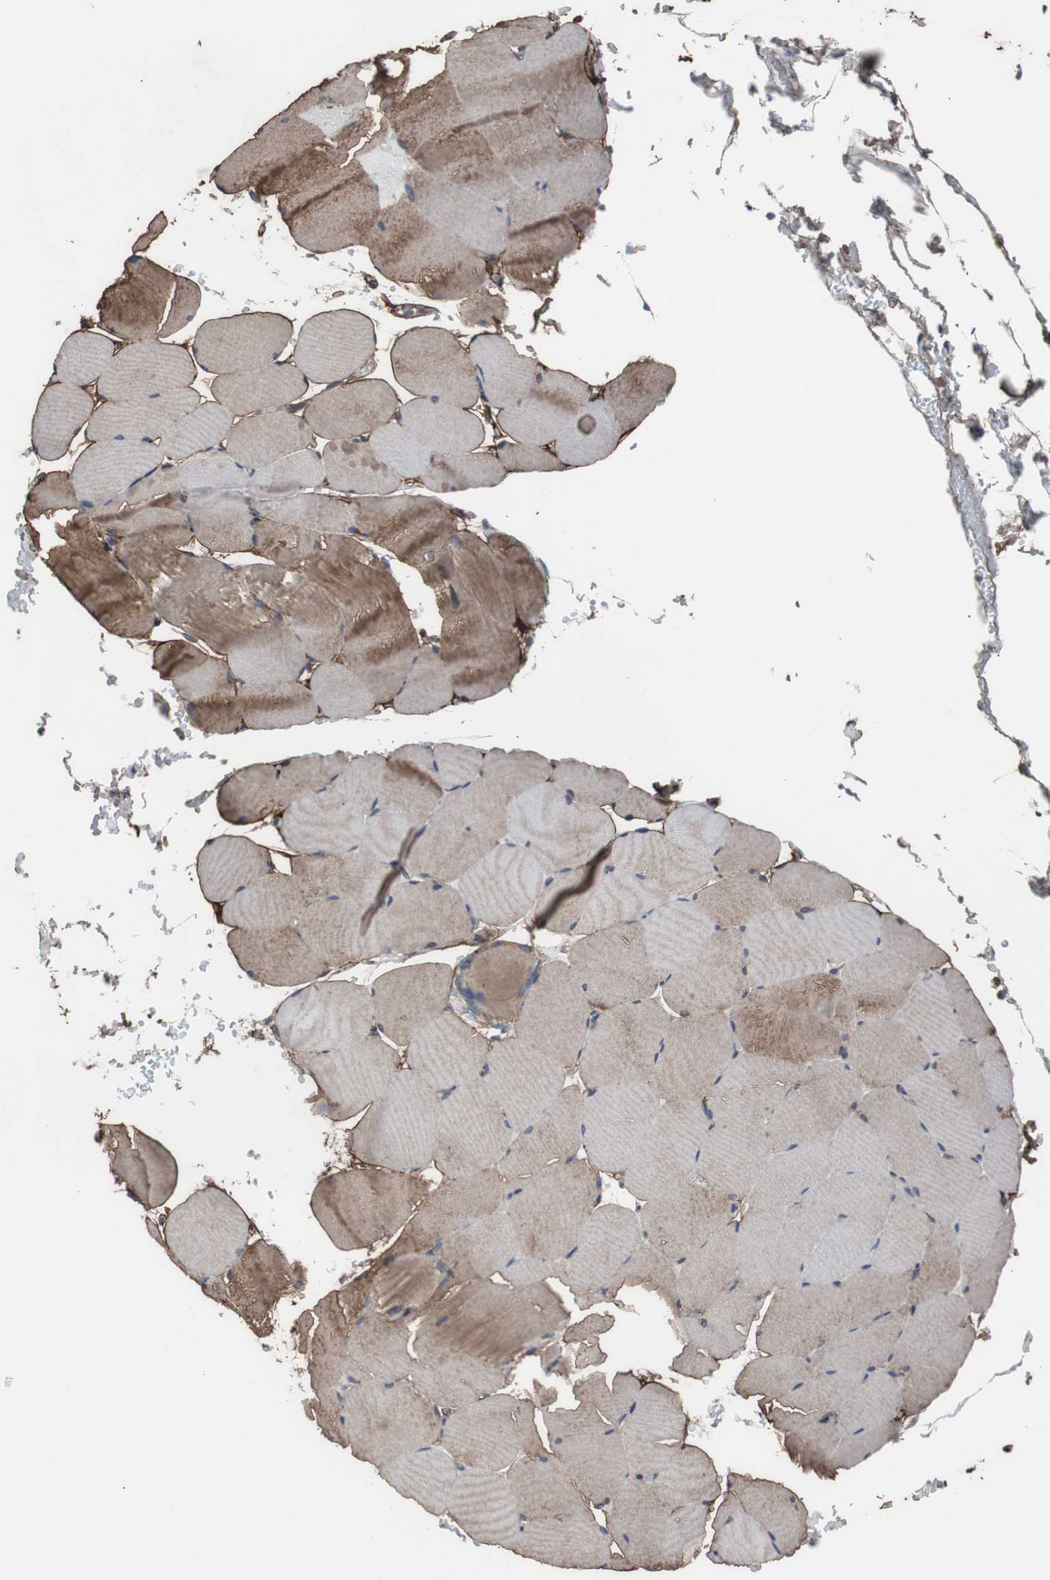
{"staining": {"intensity": "moderate", "quantity": ">75%", "location": "cytoplasmic/membranous"}, "tissue": "skeletal muscle", "cell_type": "Myocytes", "image_type": "normal", "snomed": [{"axis": "morphology", "description": "Normal tissue, NOS"}, {"axis": "topography", "description": "Skeletal muscle"}, {"axis": "topography", "description": "Parathyroid gland"}], "caption": "High-power microscopy captured an IHC image of benign skeletal muscle, revealing moderate cytoplasmic/membranous expression in about >75% of myocytes. (DAB (3,3'-diaminobenzidine) IHC, brown staining for protein, blue staining for nuclei).", "gene": "COL6A2", "patient": {"sex": "female", "age": 37}}